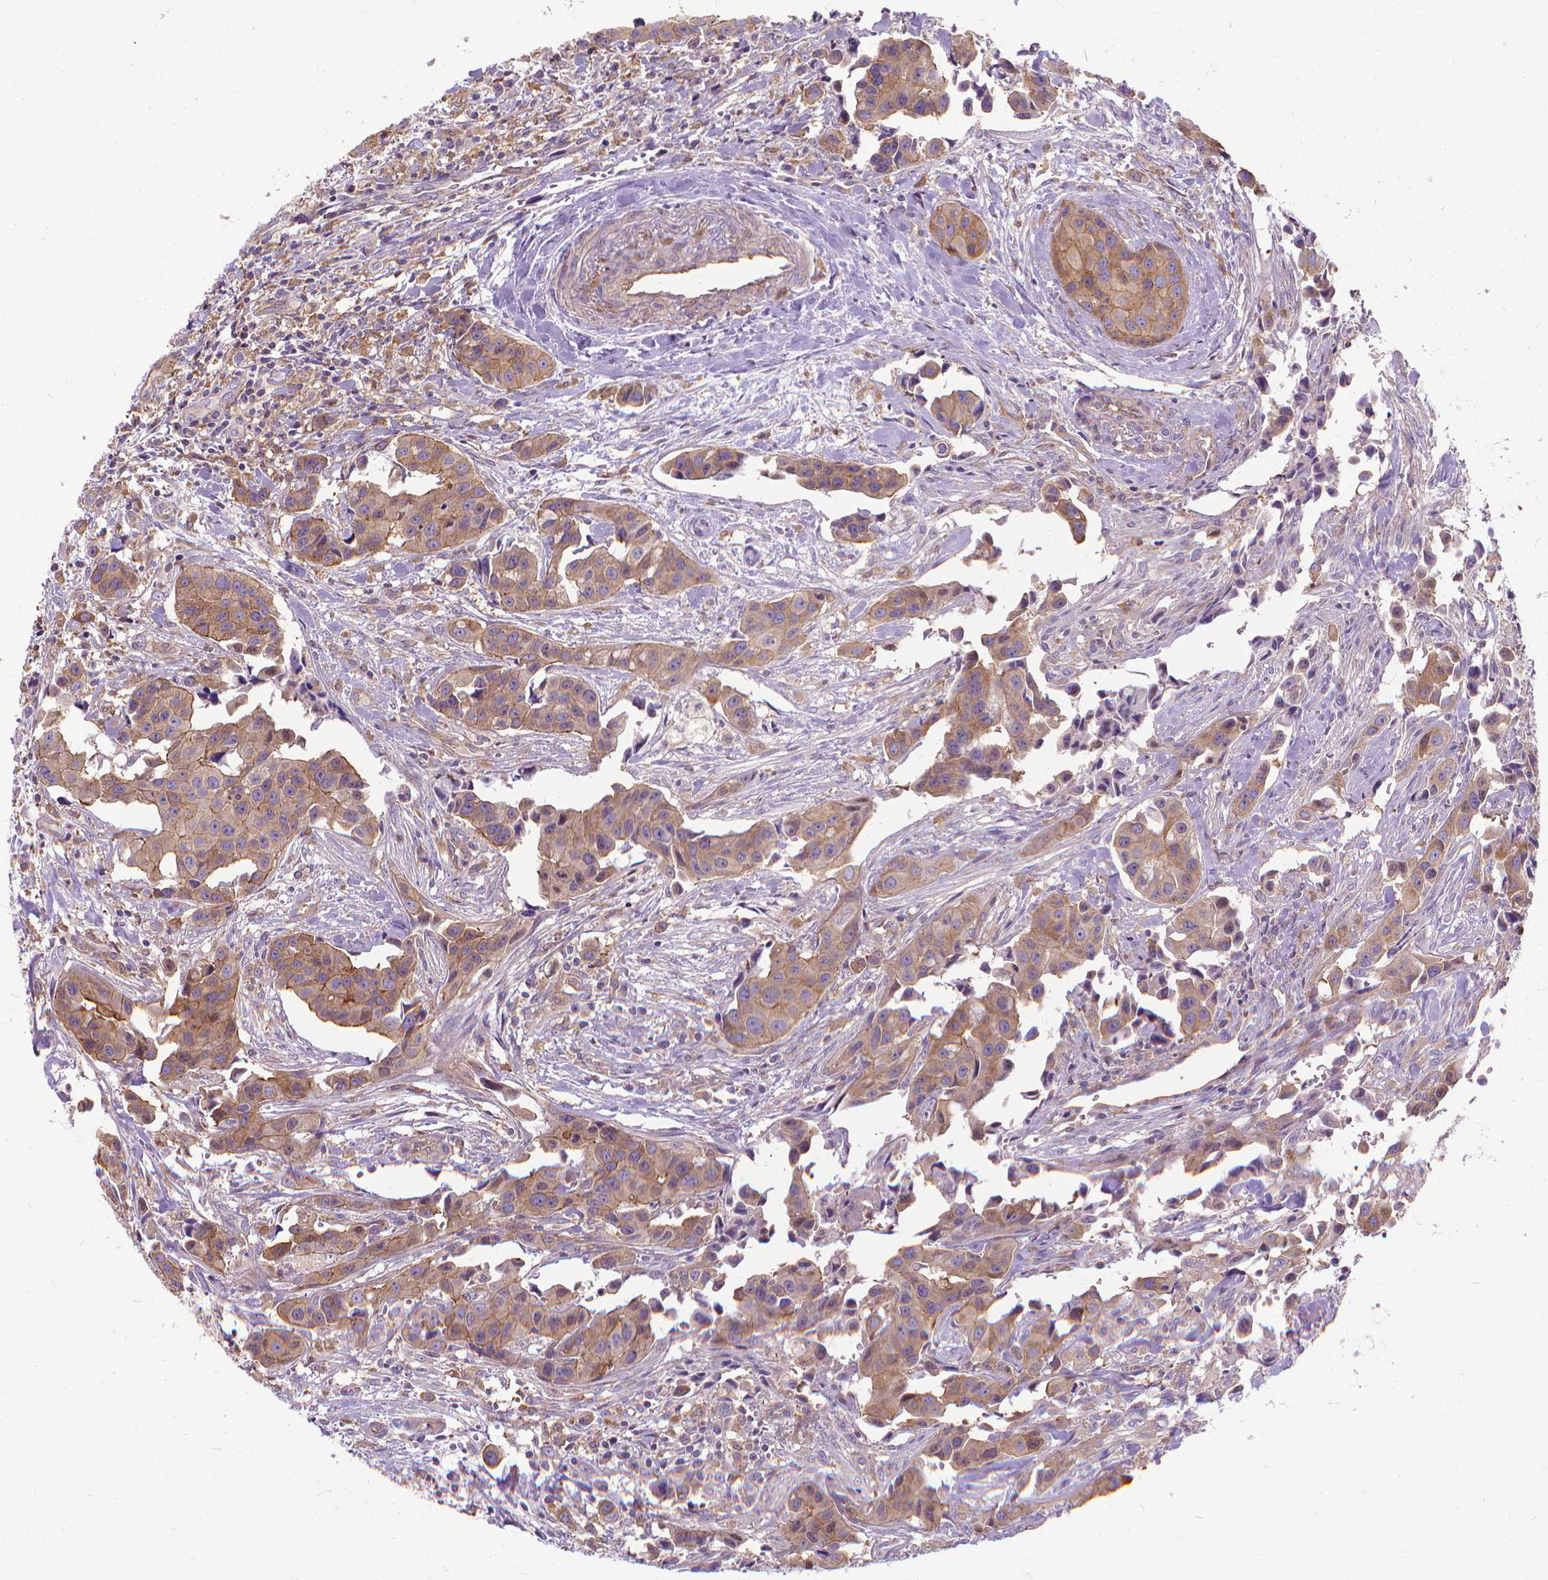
{"staining": {"intensity": "moderate", "quantity": ">75%", "location": "cytoplasmic/membranous"}, "tissue": "head and neck cancer", "cell_type": "Tumor cells", "image_type": "cancer", "snomed": [{"axis": "morphology", "description": "Adenocarcinoma, NOS"}, {"axis": "topography", "description": "Head-Neck"}], "caption": "Tumor cells show moderate cytoplasmic/membranous staining in about >75% of cells in head and neck adenocarcinoma. (DAB IHC with brightfield microscopy, high magnification).", "gene": "CFAP299", "patient": {"sex": "male", "age": 76}}